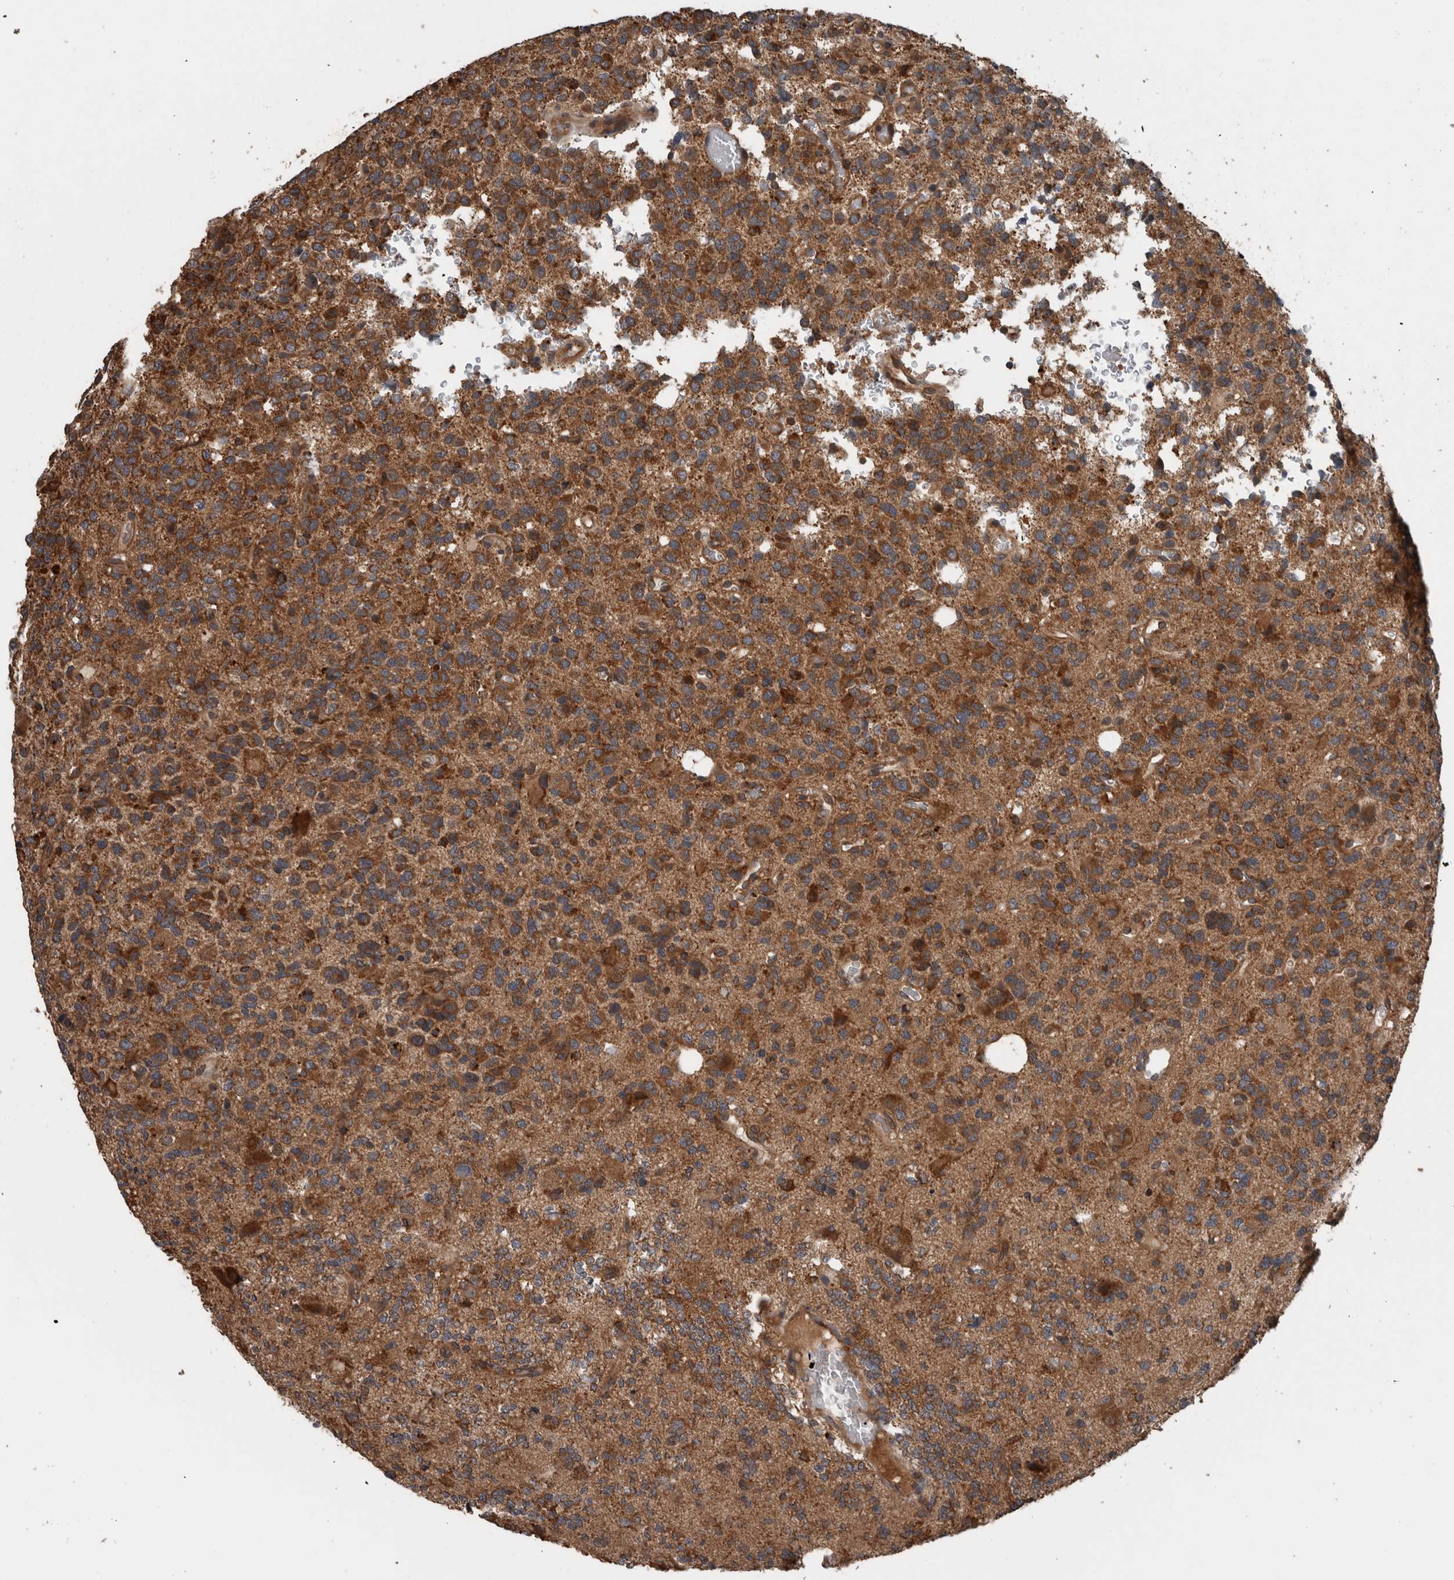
{"staining": {"intensity": "moderate", "quantity": ">75%", "location": "cytoplasmic/membranous"}, "tissue": "glioma", "cell_type": "Tumor cells", "image_type": "cancer", "snomed": [{"axis": "morphology", "description": "Glioma, malignant, High grade"}, {"axis": "topography", "description": "Brain"}], "caption": "The immunohistochemical stain highlights moderate cytoplasmic/membranous positivity in tumor cells of malignant glioma (high-grade) tissue.", "gene": "RIOK3", "patient": {"sex": "female", "age": 62}}